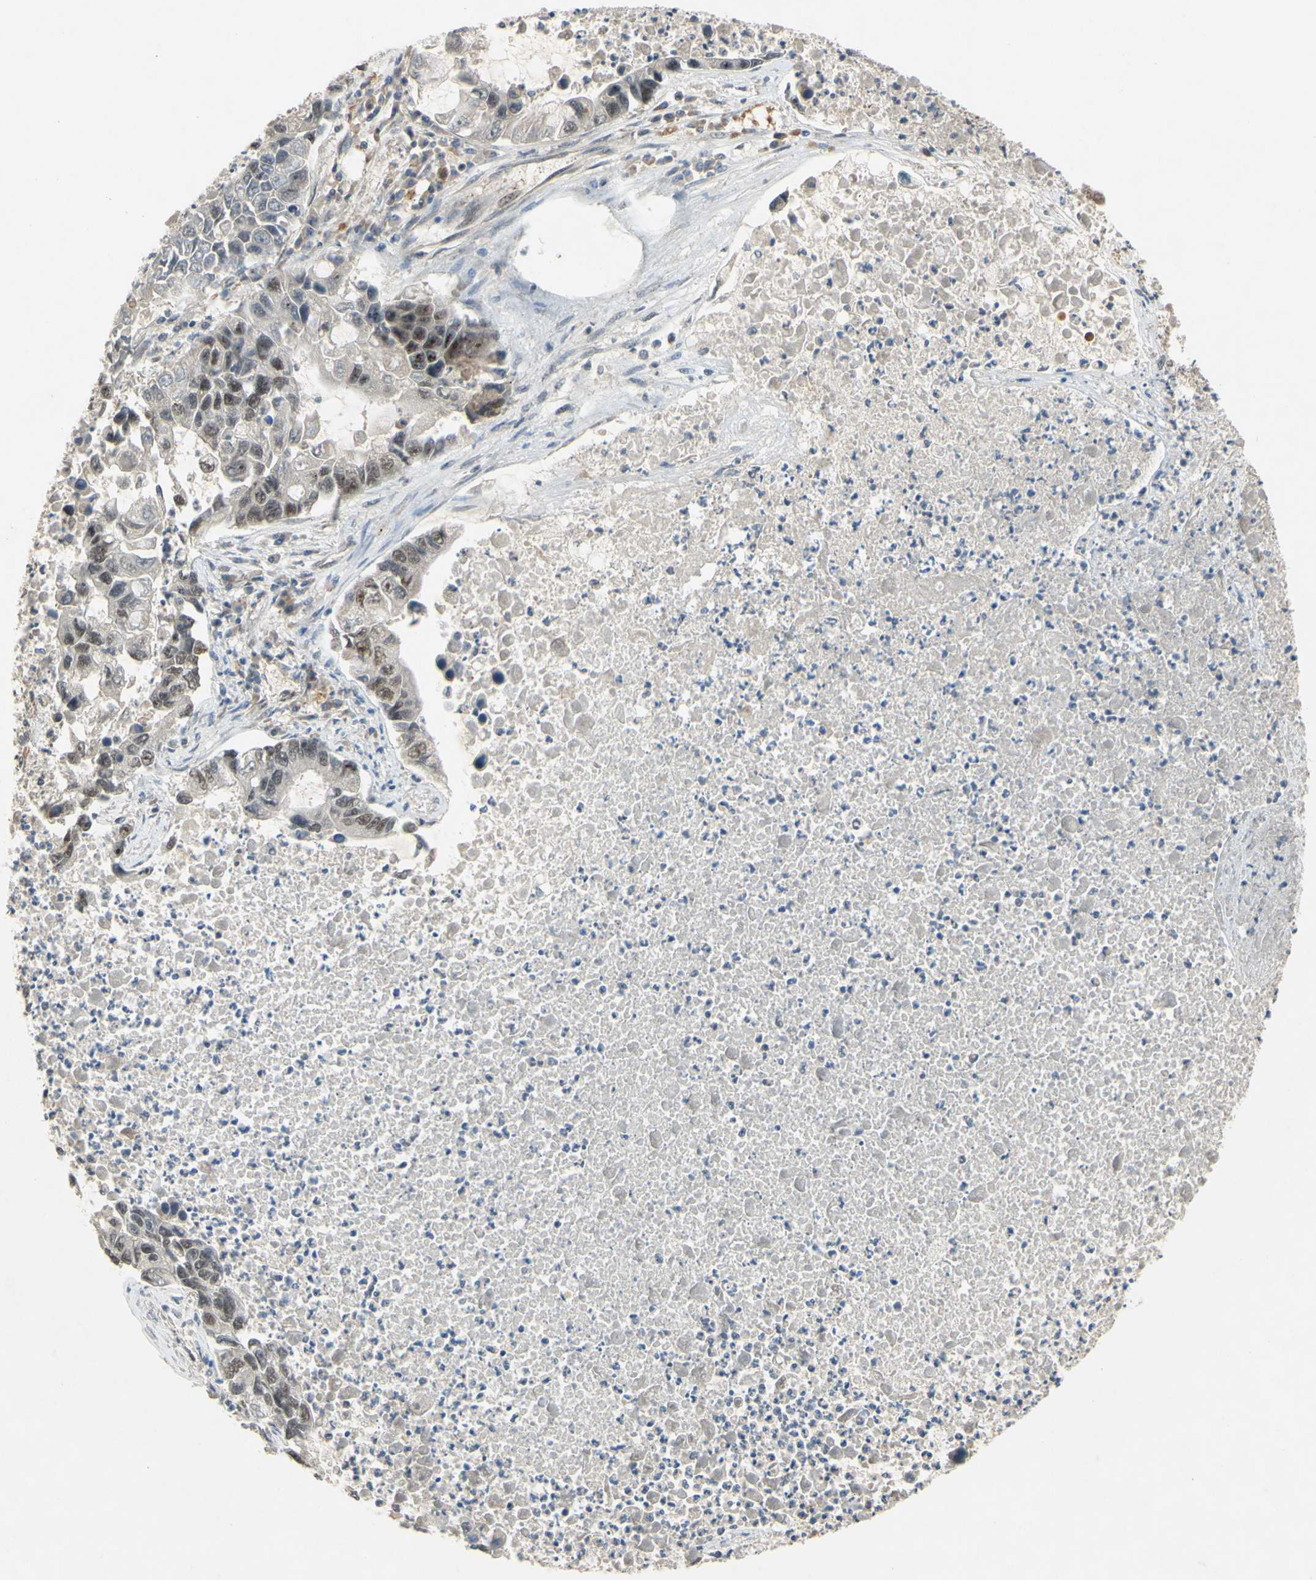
{"staining": {"intensity": "weak", "quantity": "25%-75%", "location": "nuclear"}, "tissue": "lung cancer", "cell_type": "Tumor cells", "image_type": "cancer", "snomed": [{"axis": "morphology", "description": "Adenocarcinoma, NOS"}, {"axis": "topography", "description": "Lung"}], "caption": "A micrograph of human lung cancer stained for a protein displays weak nuclear brown staining in tumor cells. (IHC, brightfield microscopy, high magnification).", "gene": "ALK", "patient": {"sex": "female", "age": 51}}